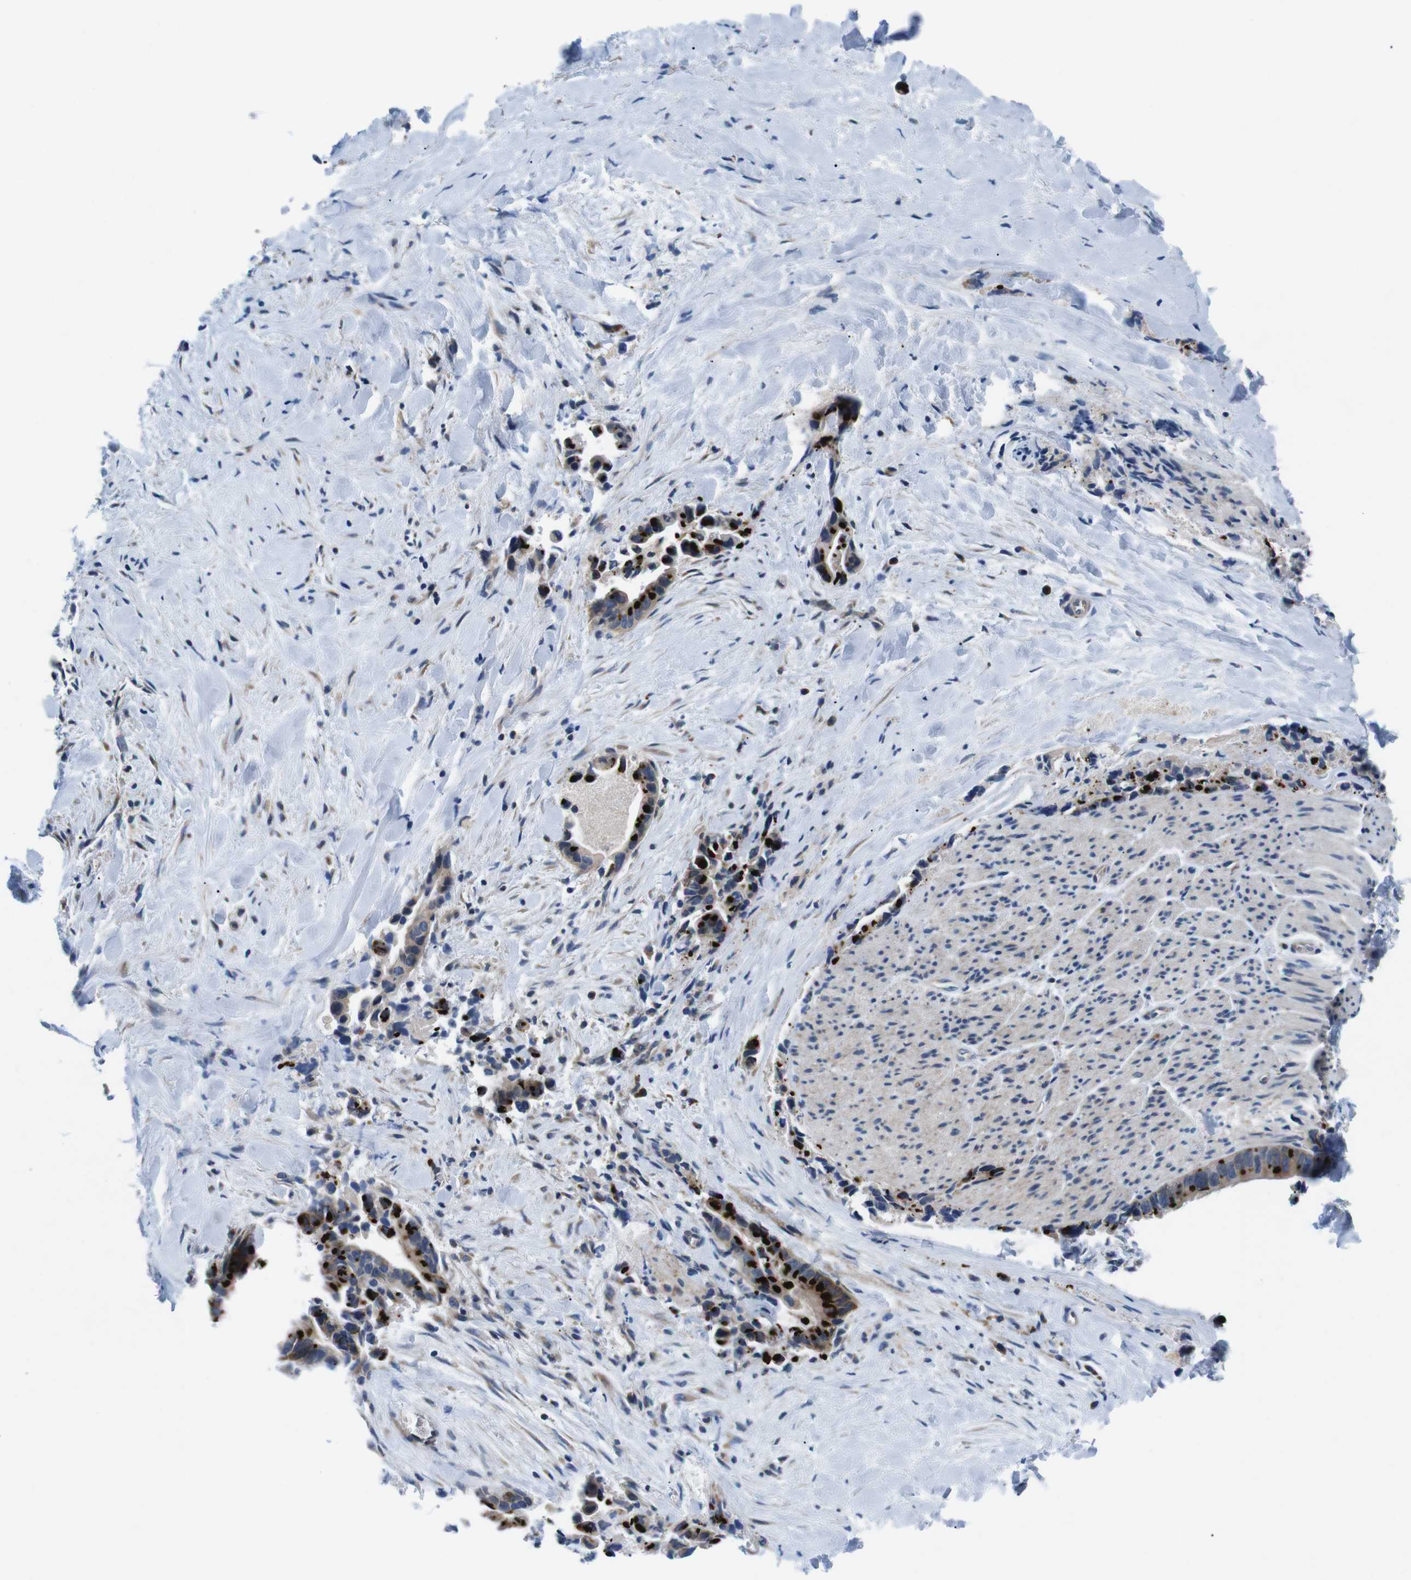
{"staining": {"intensity": "strong", "quantity": ">75%", "location": "cytoplasmic/membranous,nuclear"}, "tissue": "liver cancer", "cell_type": "Tumor cells", "image_type": "cancer", "snomed": [{"axis": "morphology", "description": "Cholangiocarcinoma"}, {"axis": "topography", "description": "Liver"}], "caption": "Immunohistochemistry histopathology image of liver cancer (cholangiocarcinoma) stained for a protein (brown), which shows high levels of strong cytoplasmic/membranous and nuclear expression in approximately >75% of tumor cells.", "gene": "JAK1", "patient": {"sex": "female", "age": 55}}